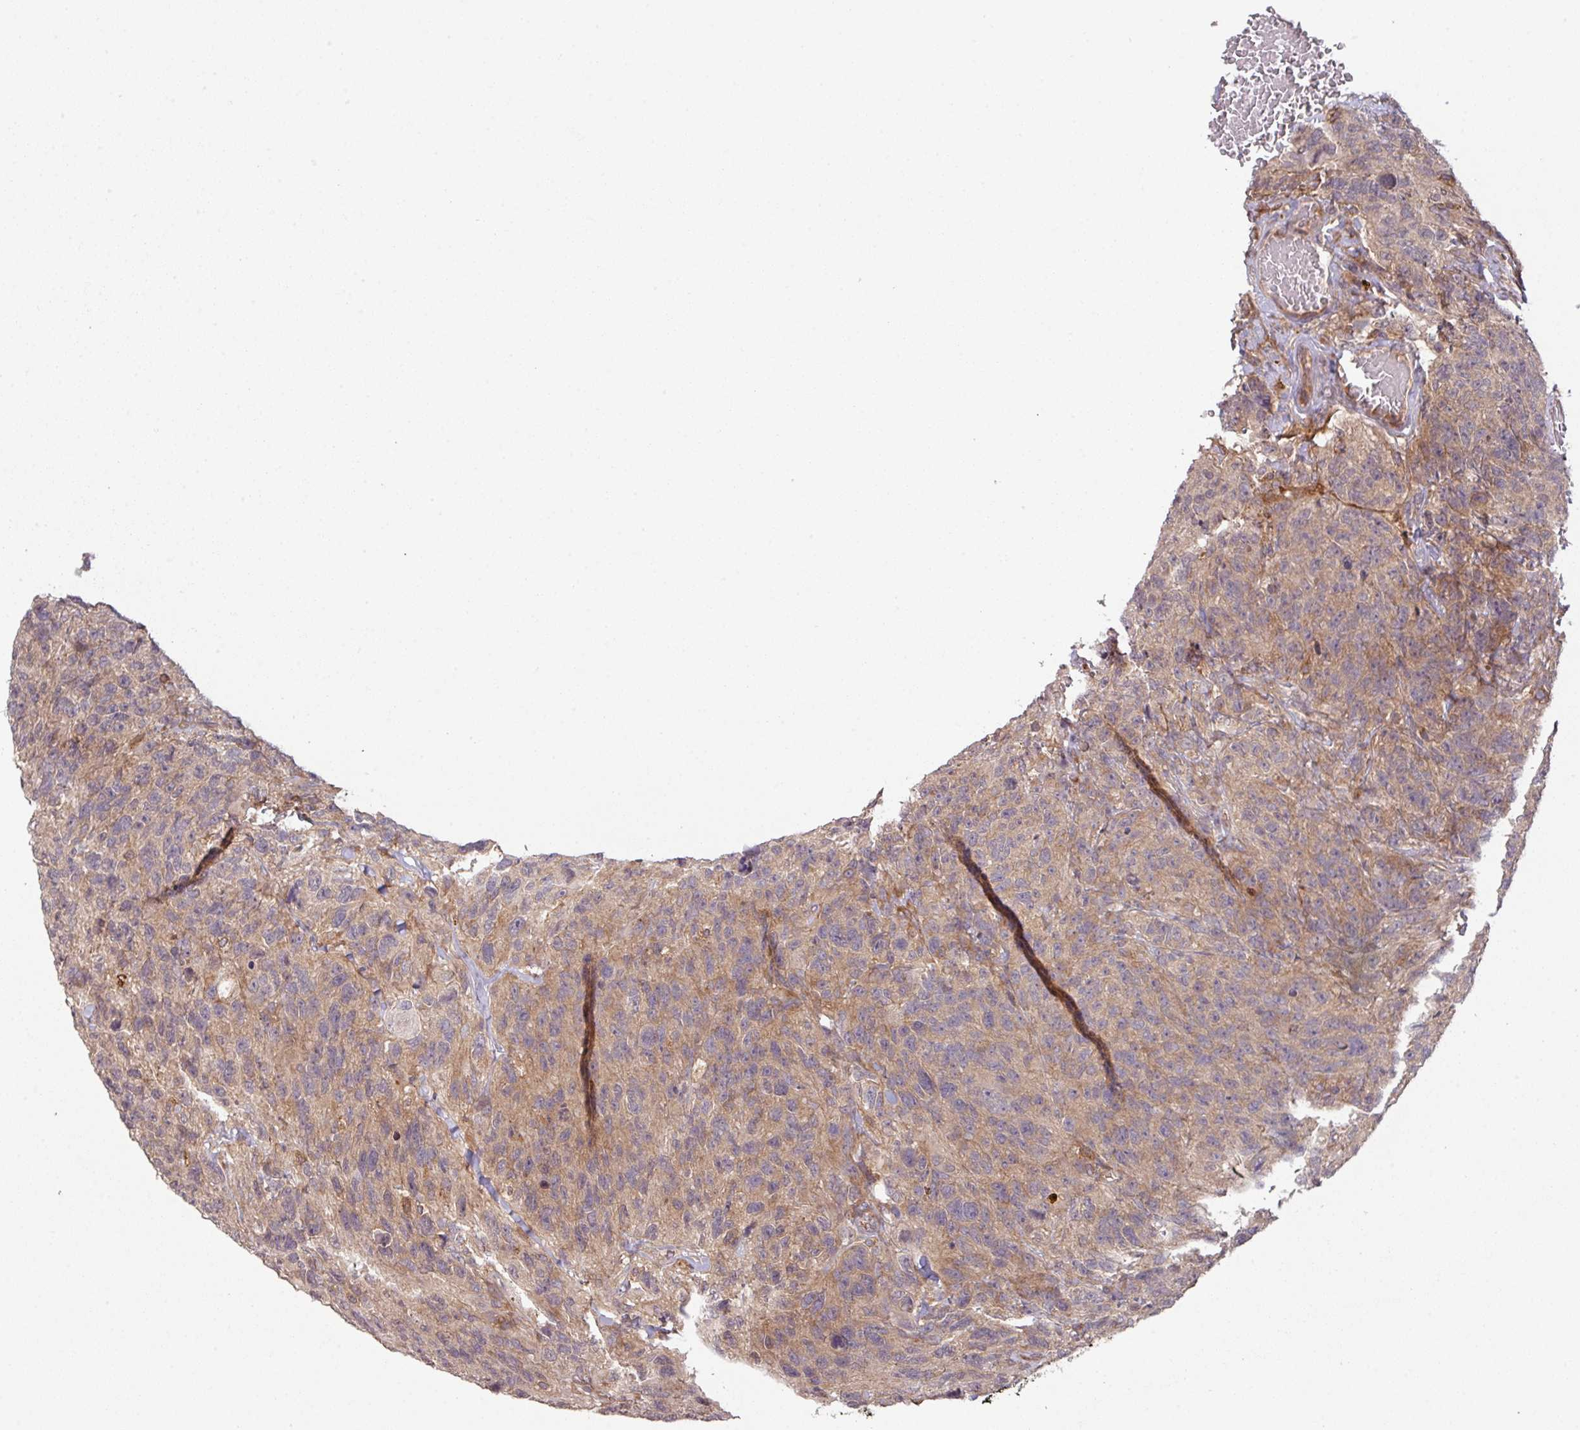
{"staining": {"intensity": "weak", "quantity": ">75%", "location": "cytoplasmic/membranous"}, "tissue": "glioma", "cell_type": "Tumor cells", "image_type": "cancer", "snomed": [{"axis": "morphology", "description": "Glioma, malignant, High grade"}, {"axis": "topography", "description": "Brain"}], "caption": "A photomicrograph of human malignant glioma (high-grade) stained for a protein shows weak cytoplasmic/membranous brown staining in tumor cells. Immunohistochemistry (ihc) stains the protein of interest in brown and the nuclei are stained blue.", "gene": "CYFIP2", "patient": {"sex": "male", "age": 69}}